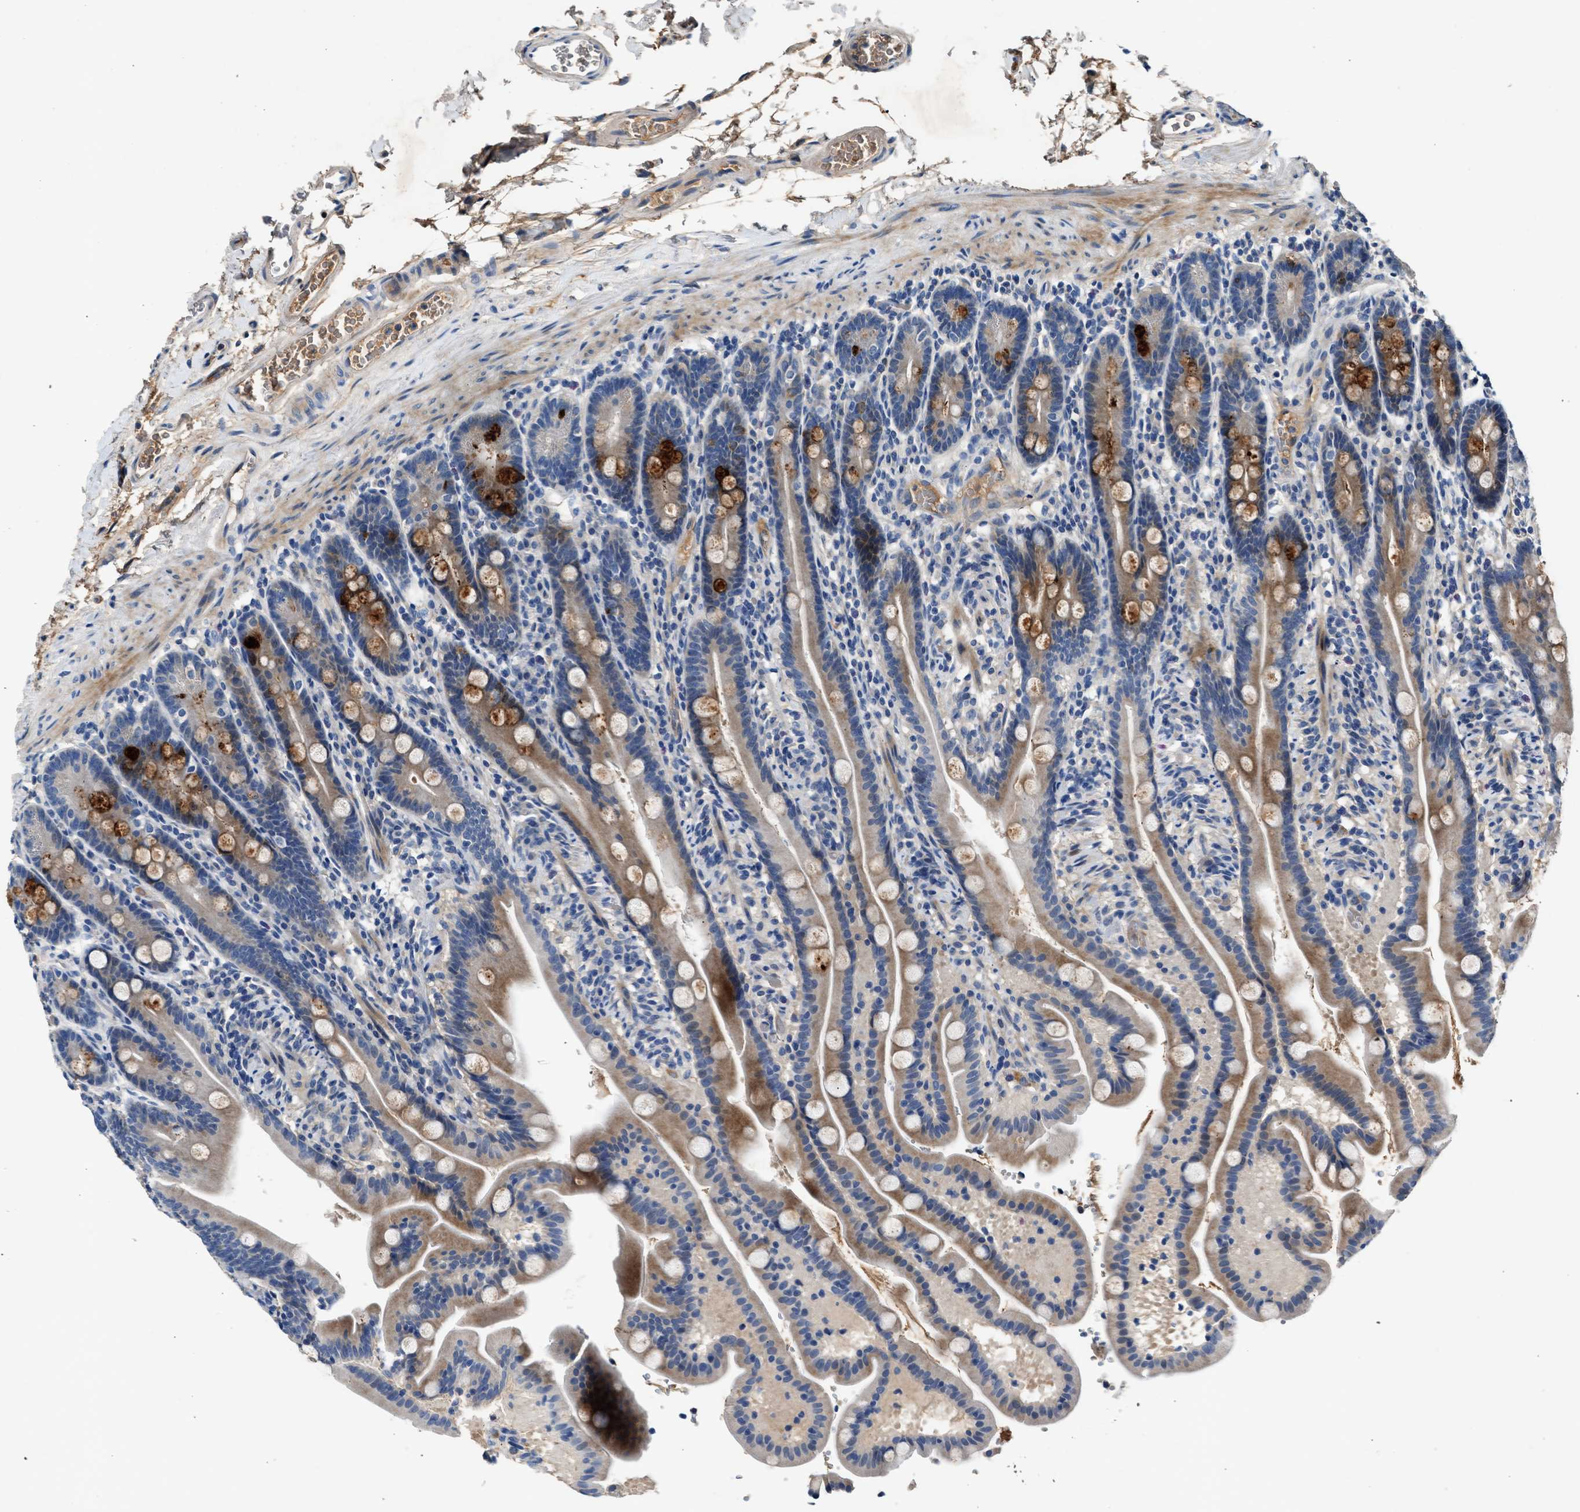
{"staining": {"intensity": "moderate", "quantity": "25%-75%", "location": "cytoplasmic/membranous"}, "tissue": "duodenum", "cell_type": "Glandular cells", "image_type": "normal", "snomed": [{"axis": "morphology", "description": "Normal tissue, NOS"}, {"axis": "topography", "description": "Duodenum"}], "caption": "High-magnification brightfield microscopy of benign duodenum stained with DAB (3,3'-diaminobenzidine) (brown) and counterstained with hematoxylin (blue). glandular cells exhibit moderate cytoplasmic/membranous staining is appreciated in about25%-75% of cells.", "gene": "RWDD2B", "patient": {"sex": "male", "age": 54}}